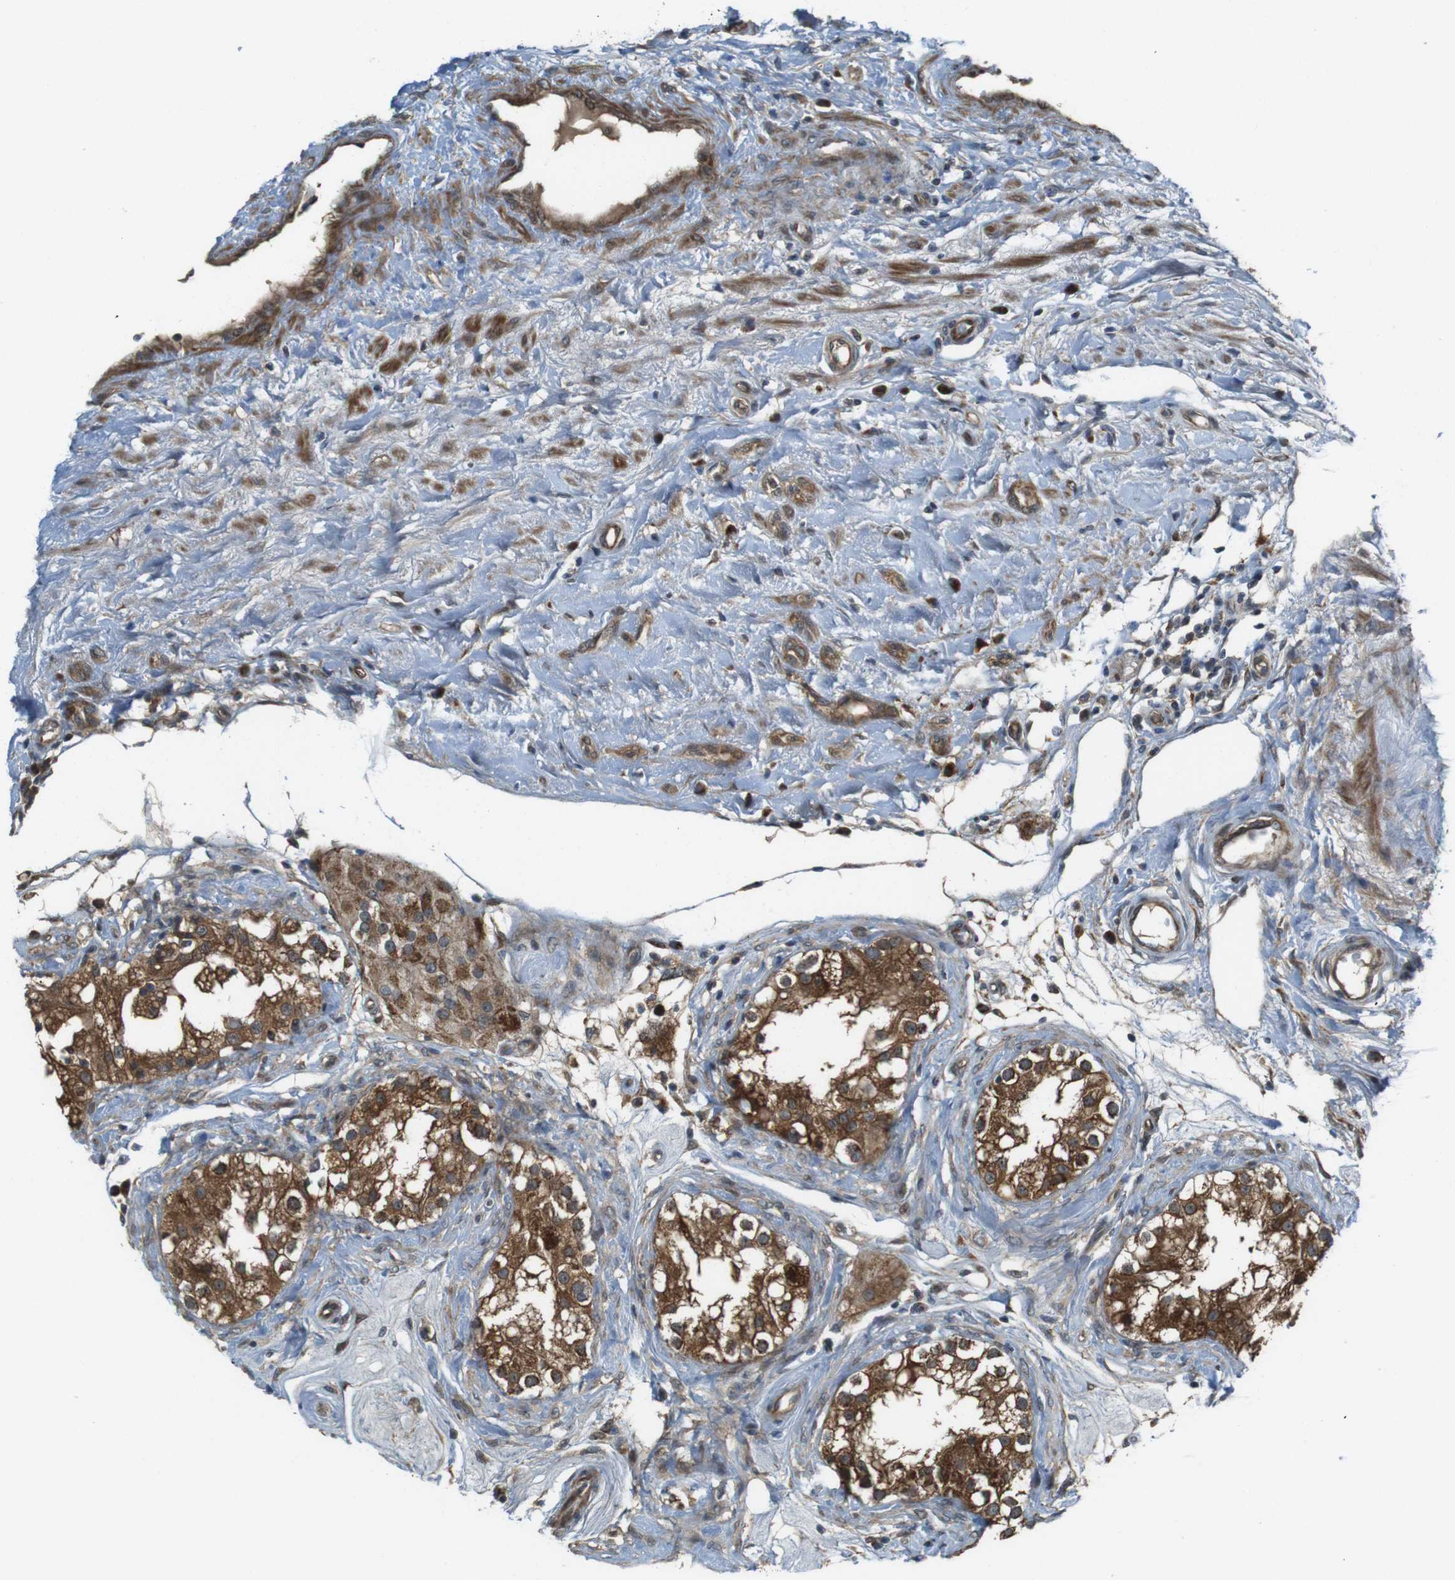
{"staining": {"intensity": "strong", "quantity": ">75%", "location": "cytoplasmic/membranous"}, "tissue": "epididymis", "cell_type": "Glandular cells", "image_type": "normal", "snomed": [{"axis": "morphology", "description": "Normal tissue, NOS"}, {"axis": "morphology", "description": "Inflammation, NOS"}, {"axis": "topography", "description": "Epididymis"}], "caption": "The photomicrograph shows a brown stain indicating the presence of a protein in the cytoplasmic/membranous of glandular cells in epididymis. Nuclei are stained in blue.", "gene": "IFFO2", "patient": {"sex": "male", "age": 84}}